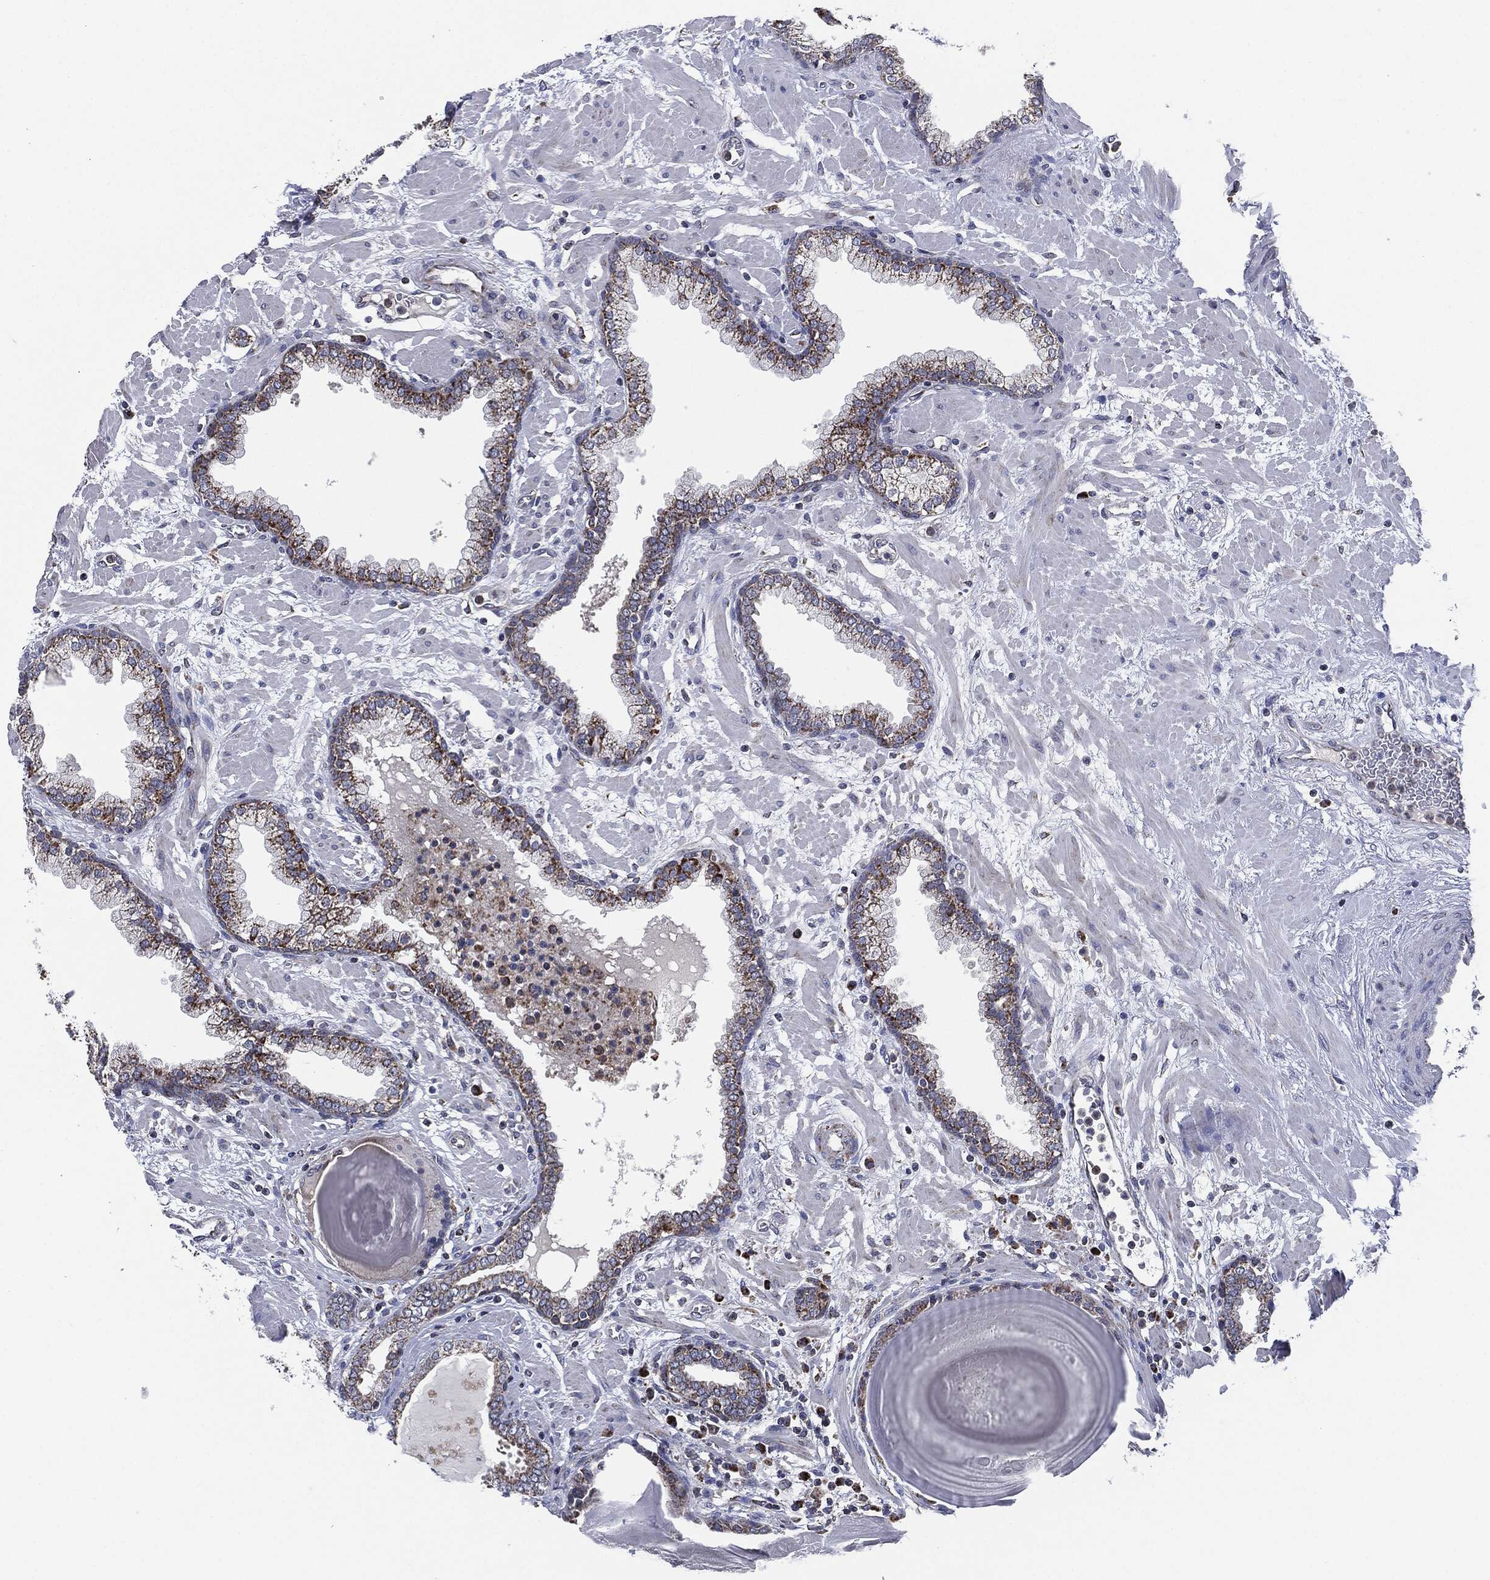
{"staining": {"intensity": "moderate", "quantity": ">75%", "location": "cytoplasmic/membranous"}, "tissue": "prostate", "cell_type": "Glandular cells", "image_type": "normal", "snomed": [{"axis": "morphology", "description": "Normal tissue, NOS"}, {"axis": "topography", "description": "Prostate"}], "caption": "Immunohistochemistry micrograph of normal human prostate stained for a protein (brown), which reveals medium levels of moderate cytoplasmic/membranous staining in approximately >75% of glandular cells.", "gene": "NDUFV2", "patient": {"sex": "male", "age": 63}}